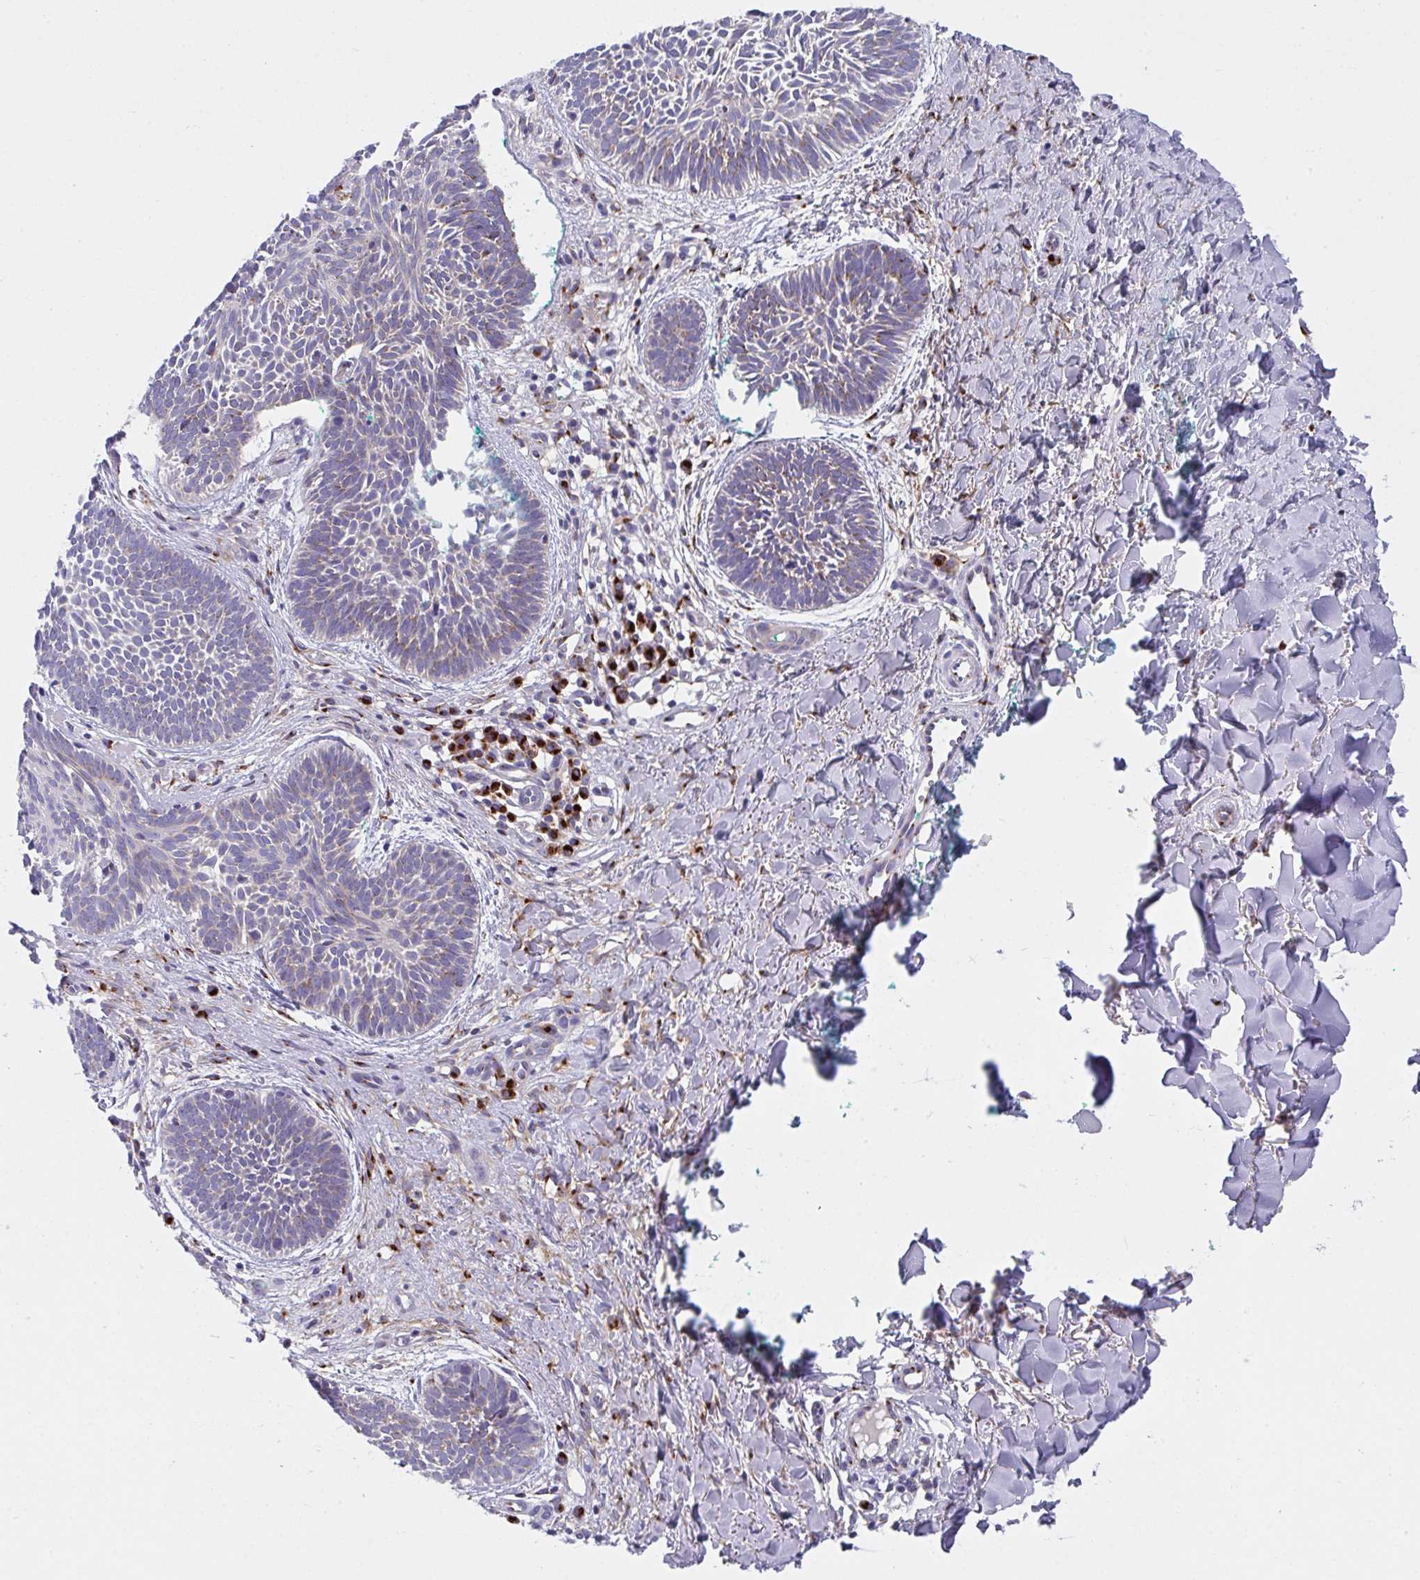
{"staining": {"intensity": "weak", "quantity": "25%-75%", "location": "cytoplasmic/membranous"}, "tissue": "skin cancer", "cell_type": "Tumor cells", "image_type": "cancer", "snomed": [{"axis": "morphology", "description": "Basal cell carcinoma"}, {"axis": "topography", "description": "Skin"}], "caption": "The immunohistochemical stain shows weak cytoplasmic/membranous staining in tumor cells of skin basal cell carcinoma tissue.", "gene": "PROSER3", "patient": {"sex": "male", "age": 49}}